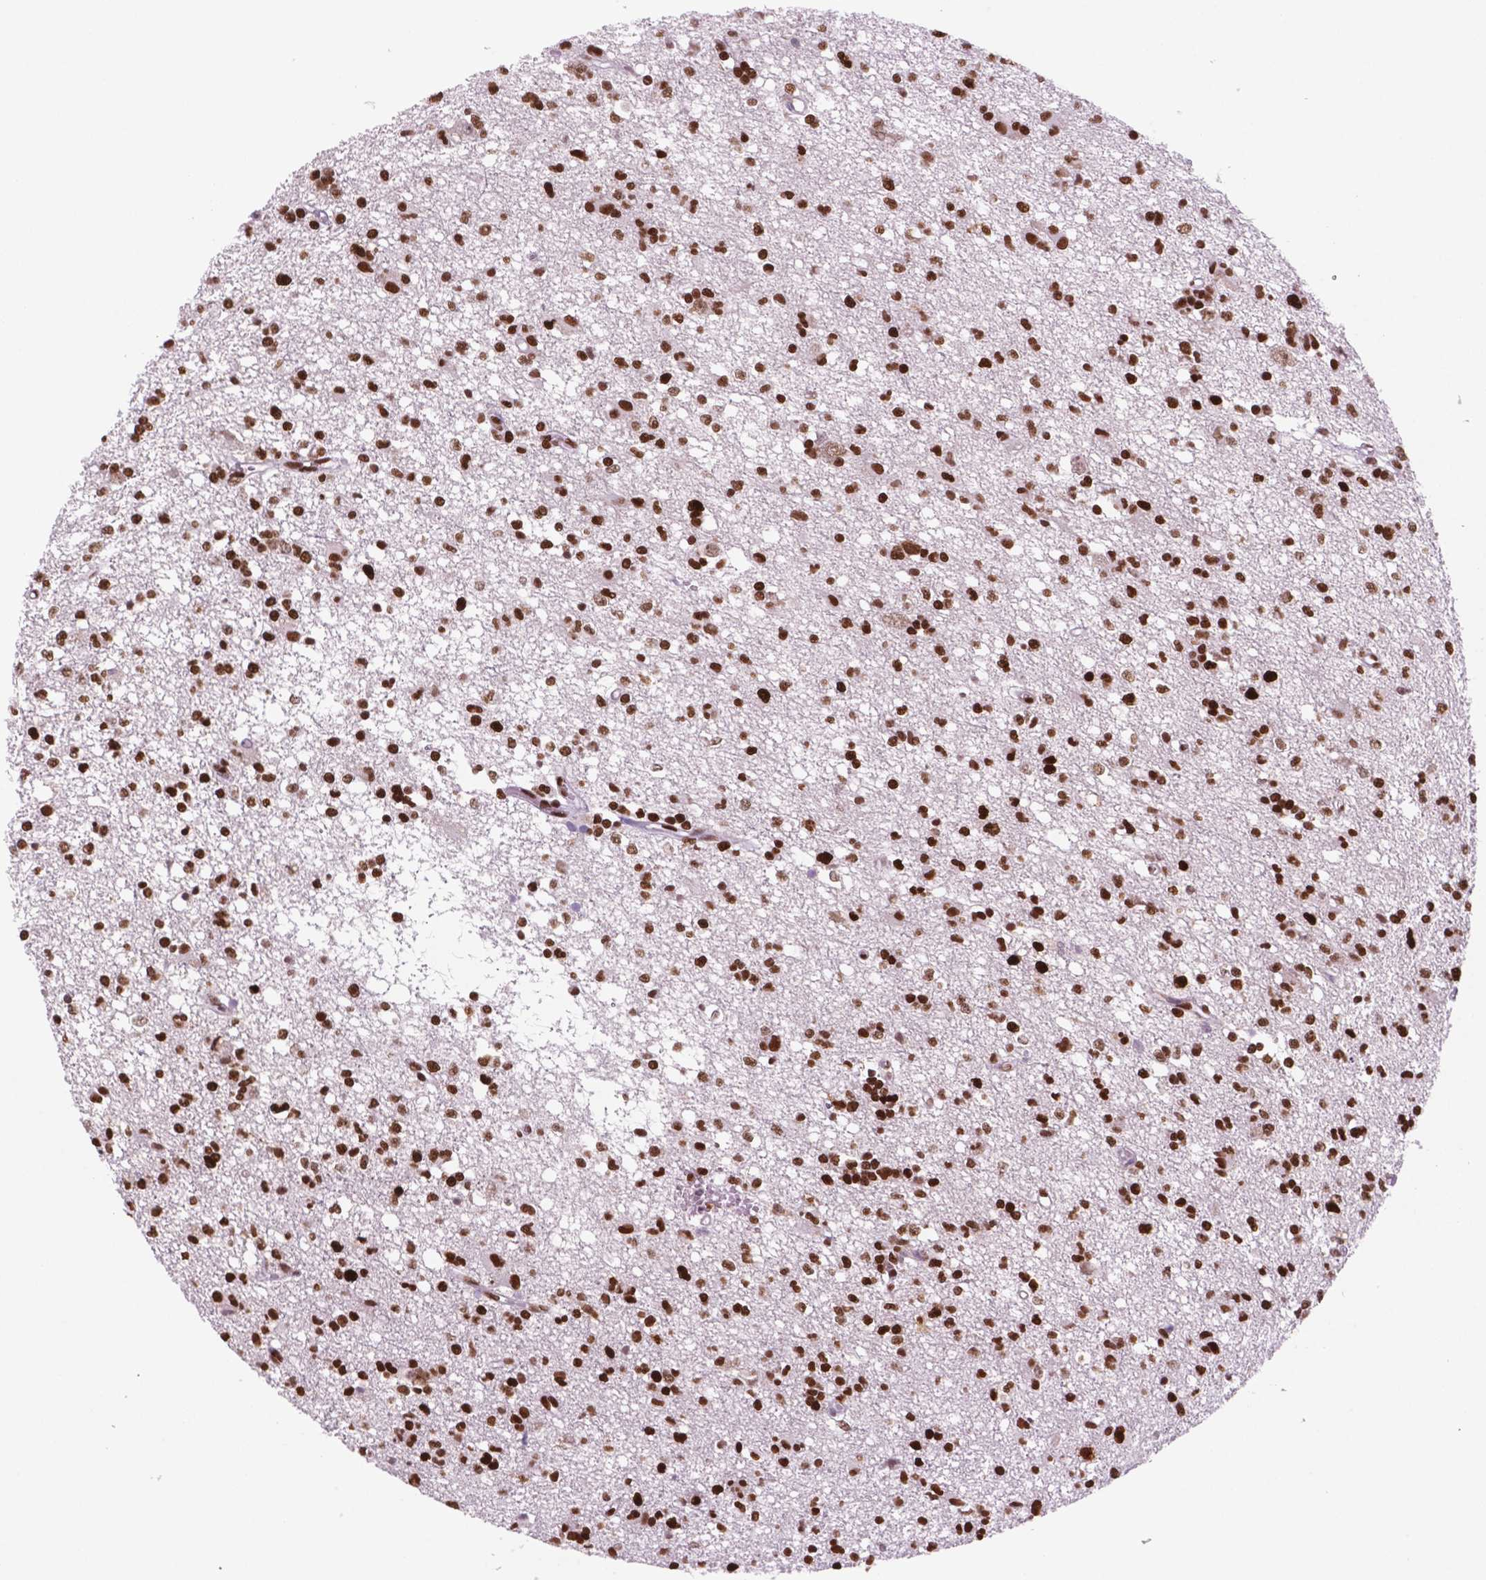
{"staining": {"intensity": "strong", "quantity": ">75%", "location": "nuclear"}, "tissue": "glioma", "cell_type": "Tumor cells", "image_type": "cancer", "snomed": [{"axis": "morphology", "description": "Glioma, malignant, Low grade"}, {"axis": "topography", "description": "Brain"}], "caption": "Strong nuclear staining is appreciated in approximately >75% of tumor cells in malignant glioma (low-grade).", "gene": "MSH6", "patient": {"sex": "male", "age": 64}}